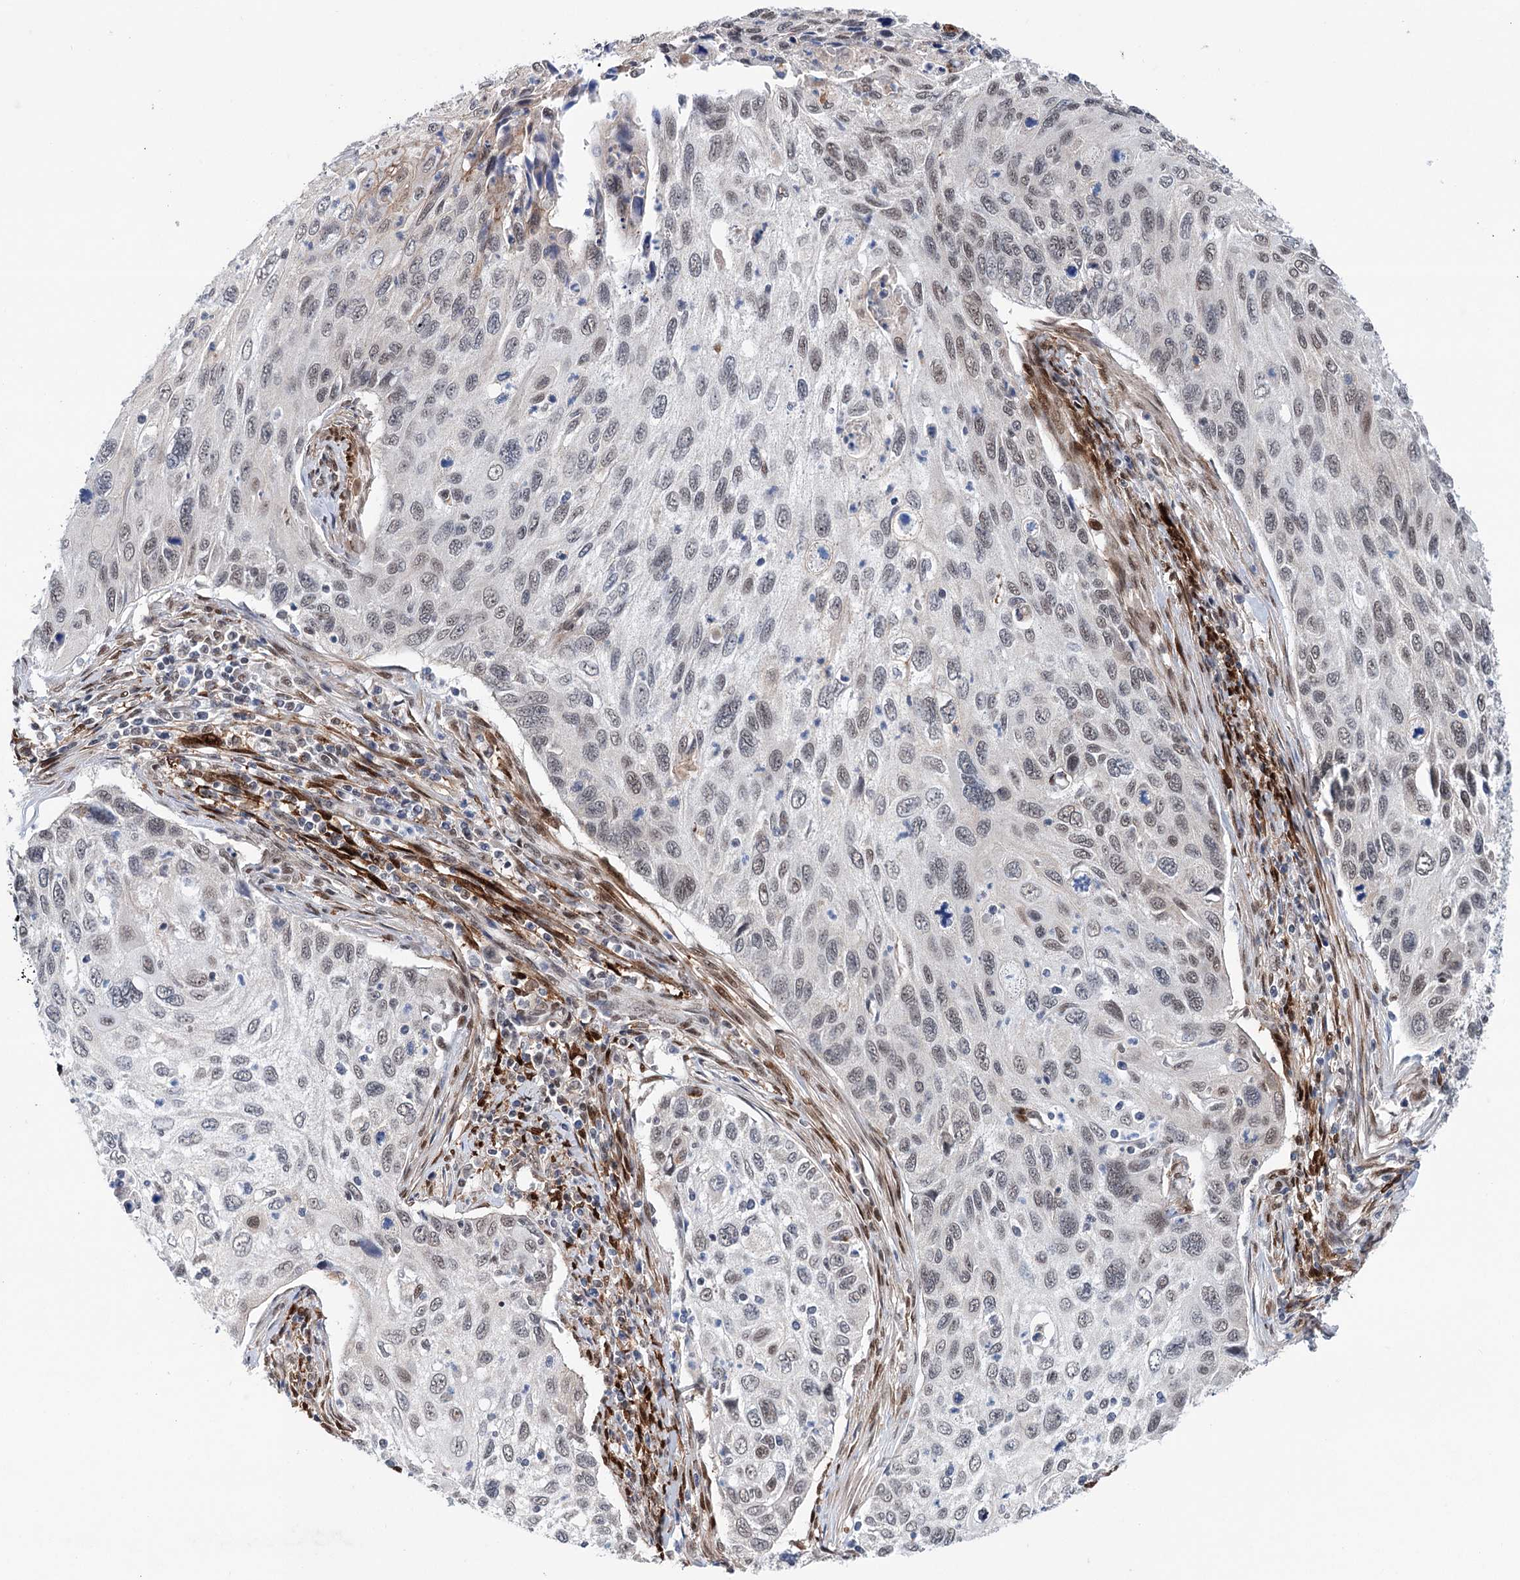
{"staining": {"intensity": "weak", "quantity": "<25%", "location": "nuclear"}, "tissue": "cervical cancer", "cell_type": "Tumor cells", "image_type": "cancer", "snomed": [{"axis": "morphology", "description": "Squamous cell carcinoma, NOS"}, {"axis": "topography", "description": "Cervix"}], "caption": "Cervical squamous cell carcinoma was stained to show a protein in brown. There is no significant staining in tumor cells.", "gene": "FAM53A", "patient": {"sex": "female", "age": 70}}